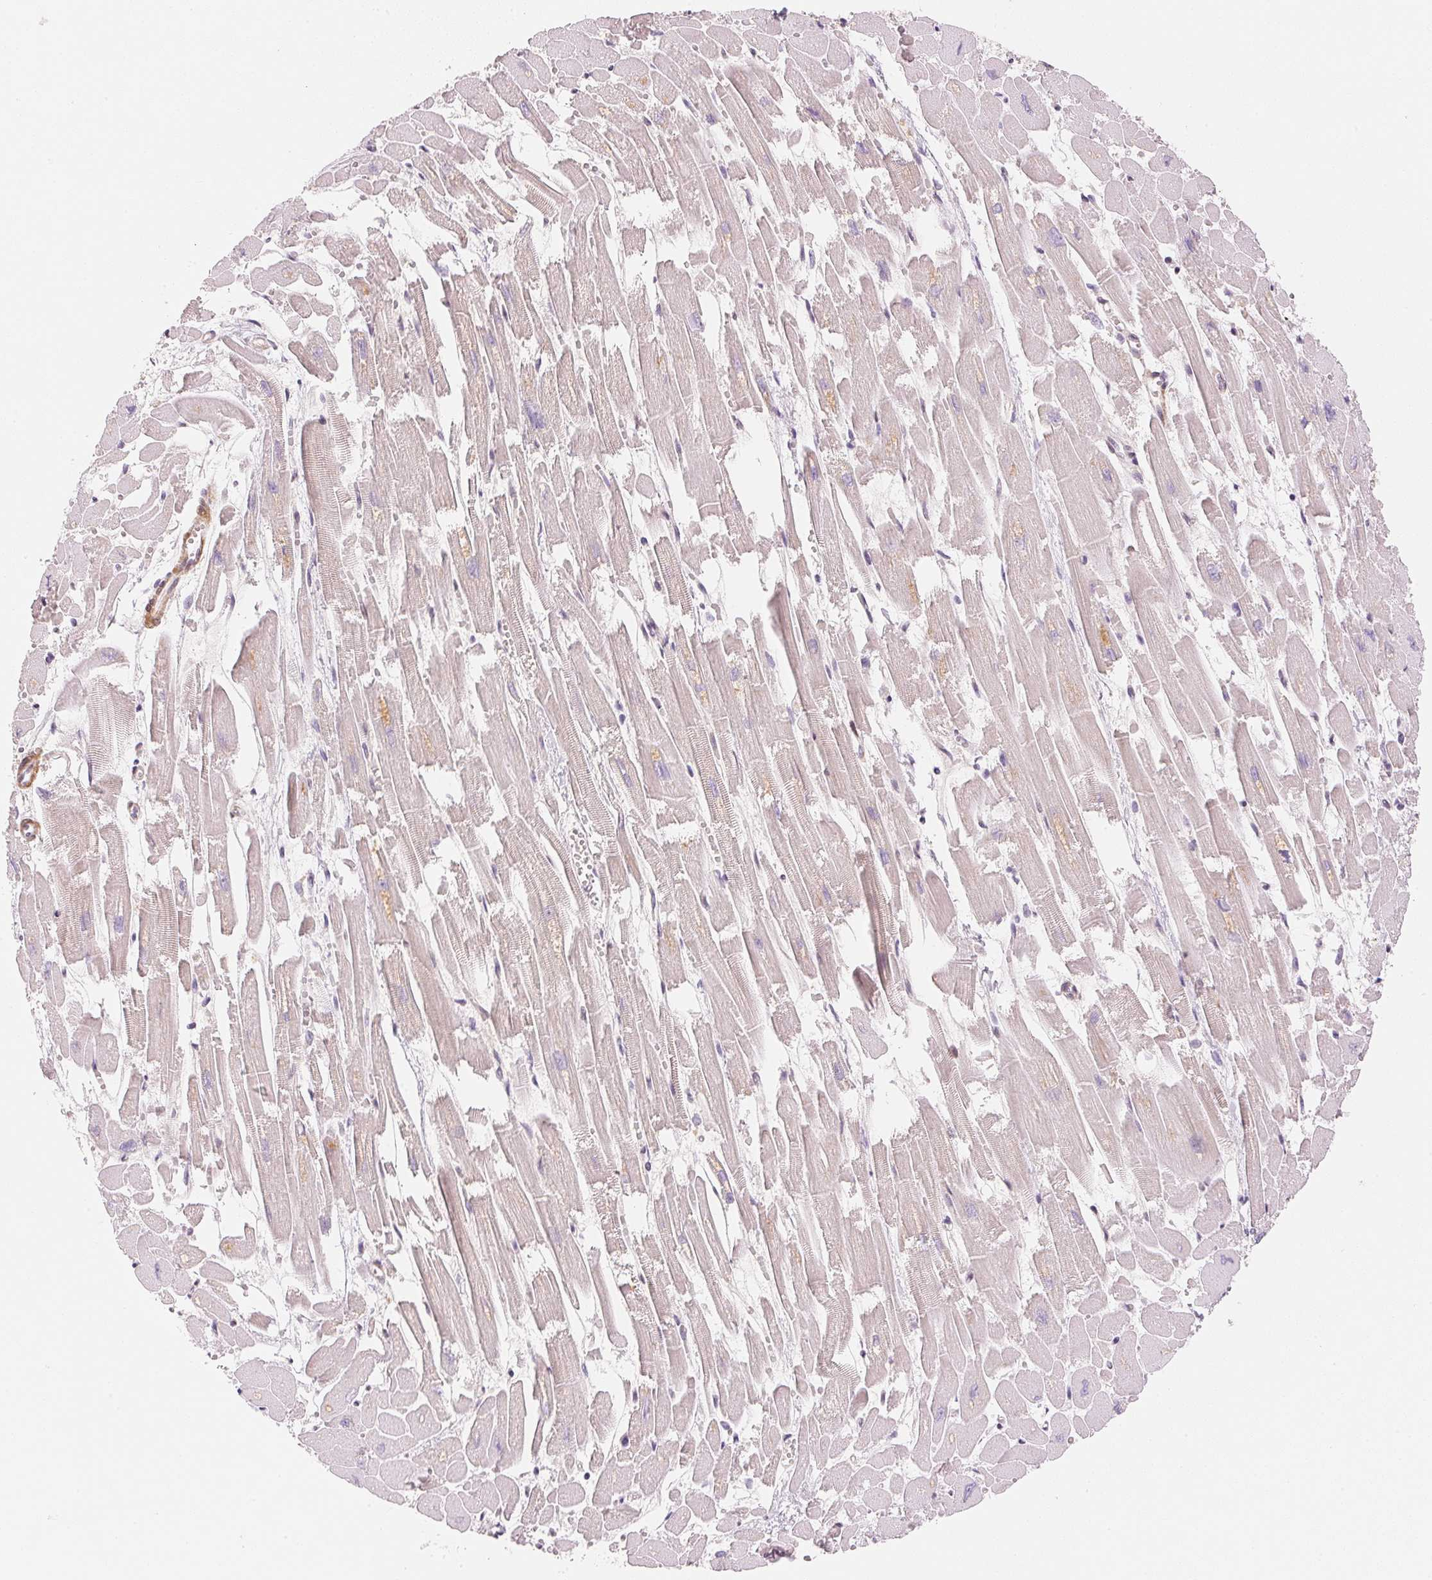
{"staining": {"intensity": "weak", "quantity": "25%-75%", "location": "cytoplasmic/membranous"}, "tissue": "heart muscle", "cell_type": "Cardiomyocytes", "image_type": "normal", "snomed": [{"axis": "morphology", "description": "Normal tissue, NOS"}, {"axis": "topography", "description": "Heart"}], "caption": "A low amount of weak cytoplasmic/membranous staining is appreciated in approximately 25%-75% of cardiomyocytes in normal heart muscle. (Stains: DAB (3,3'-diaminobenzidine) in brown, nuclei in blue, Microscopy: brightfield microscopy at high magnification).", "gene": "SMTN", "patient": {"sex": "female", "age": 52}}